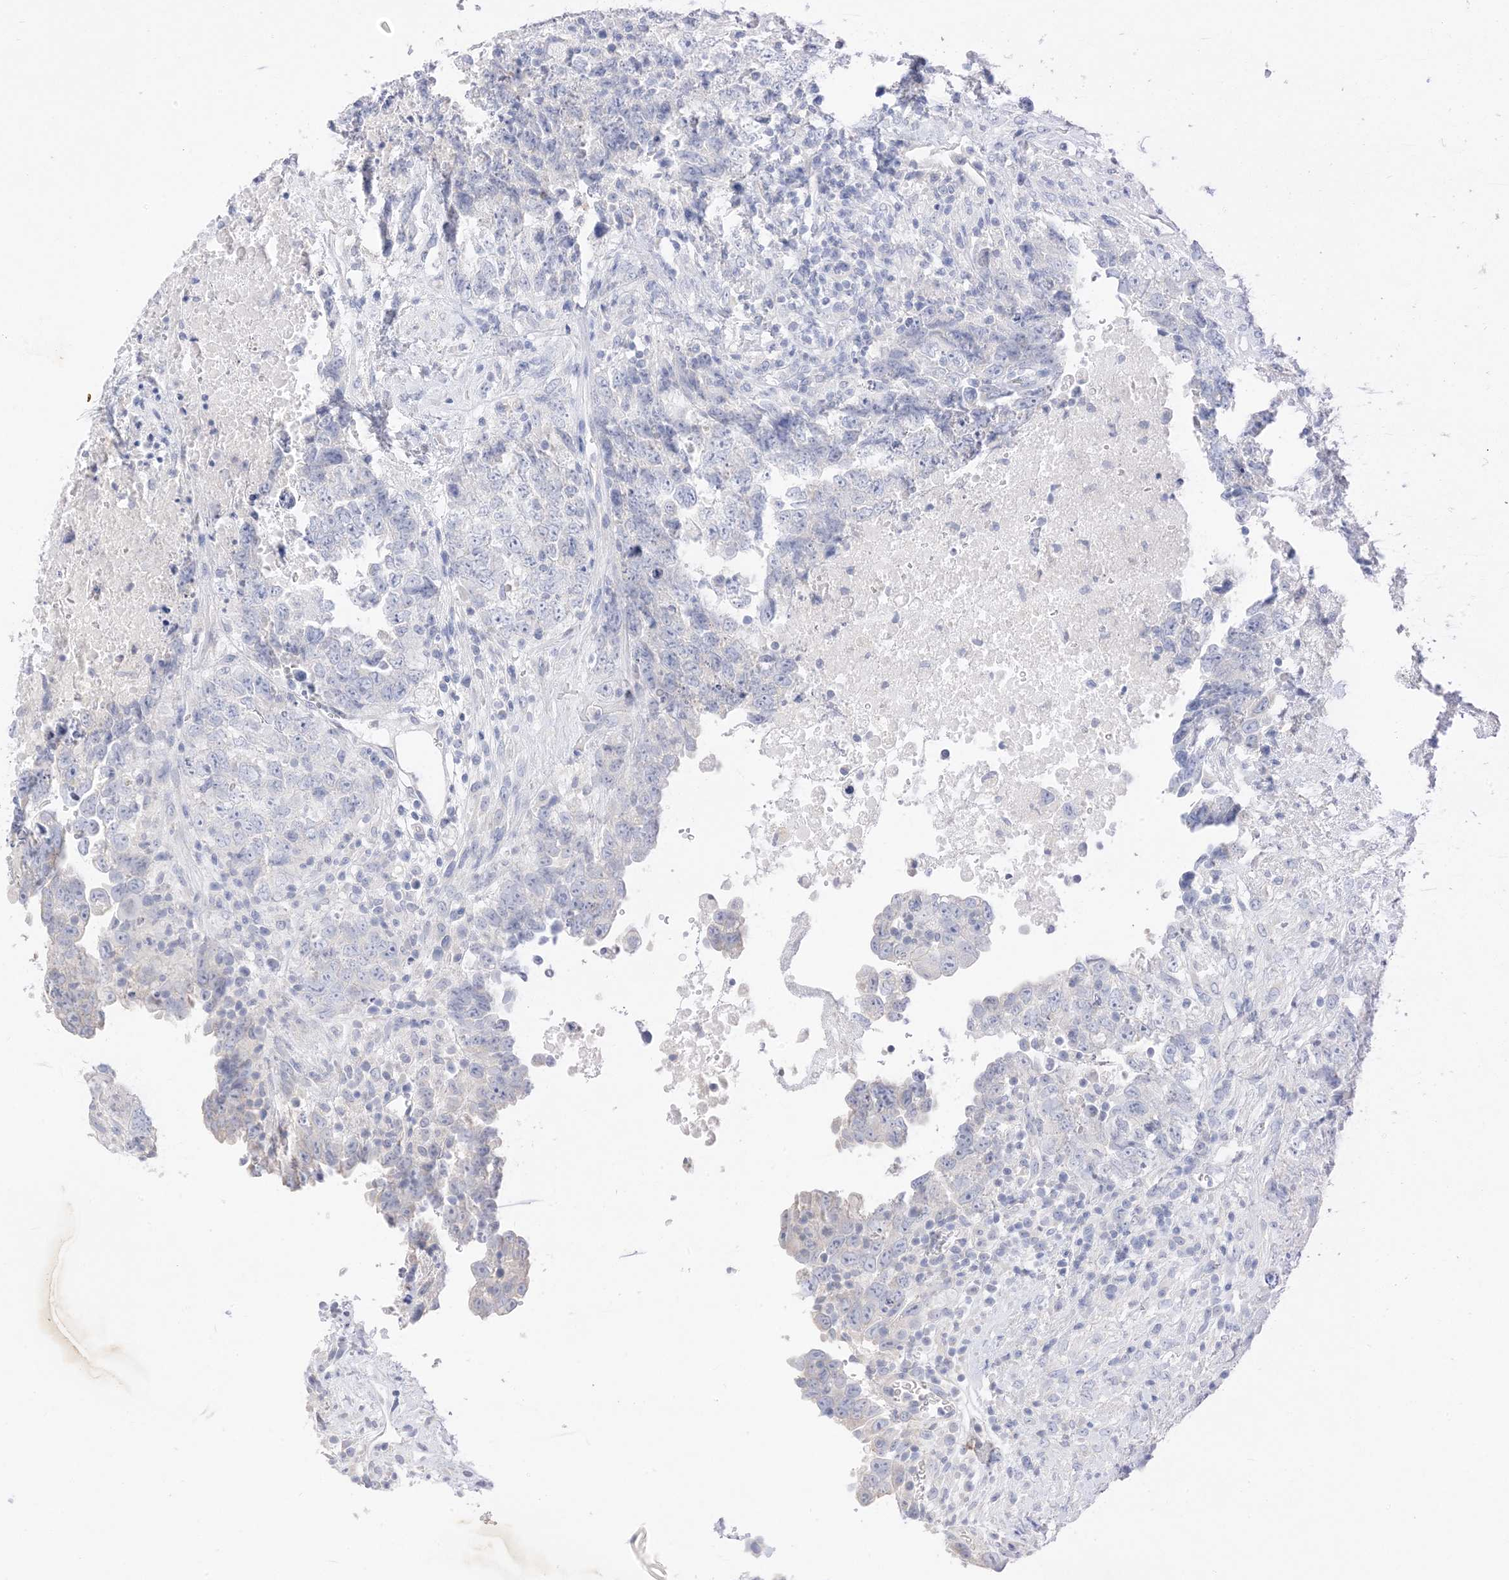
{"staining": {"intensity": "negative", "quantity": "none", "location": "none"}, "tissue": "testis cancer", "cell_type": "Tumor cells", "image_type": "cancer", "snomed": [{"axis": "morphology", "description": "Carcinoma, Embryonal, NOS"}, {"axis": "topography", "description": "Testis"}], "caption": "High power microscopy photomicrograph of an immunohistochemistry (IHC) photomicrograph of testis cancer (embryonal carcinoma), revealing no significant staining in tumor cells.", "gene": "MUC17", "patient": {"sex": "male", "age": 37}}